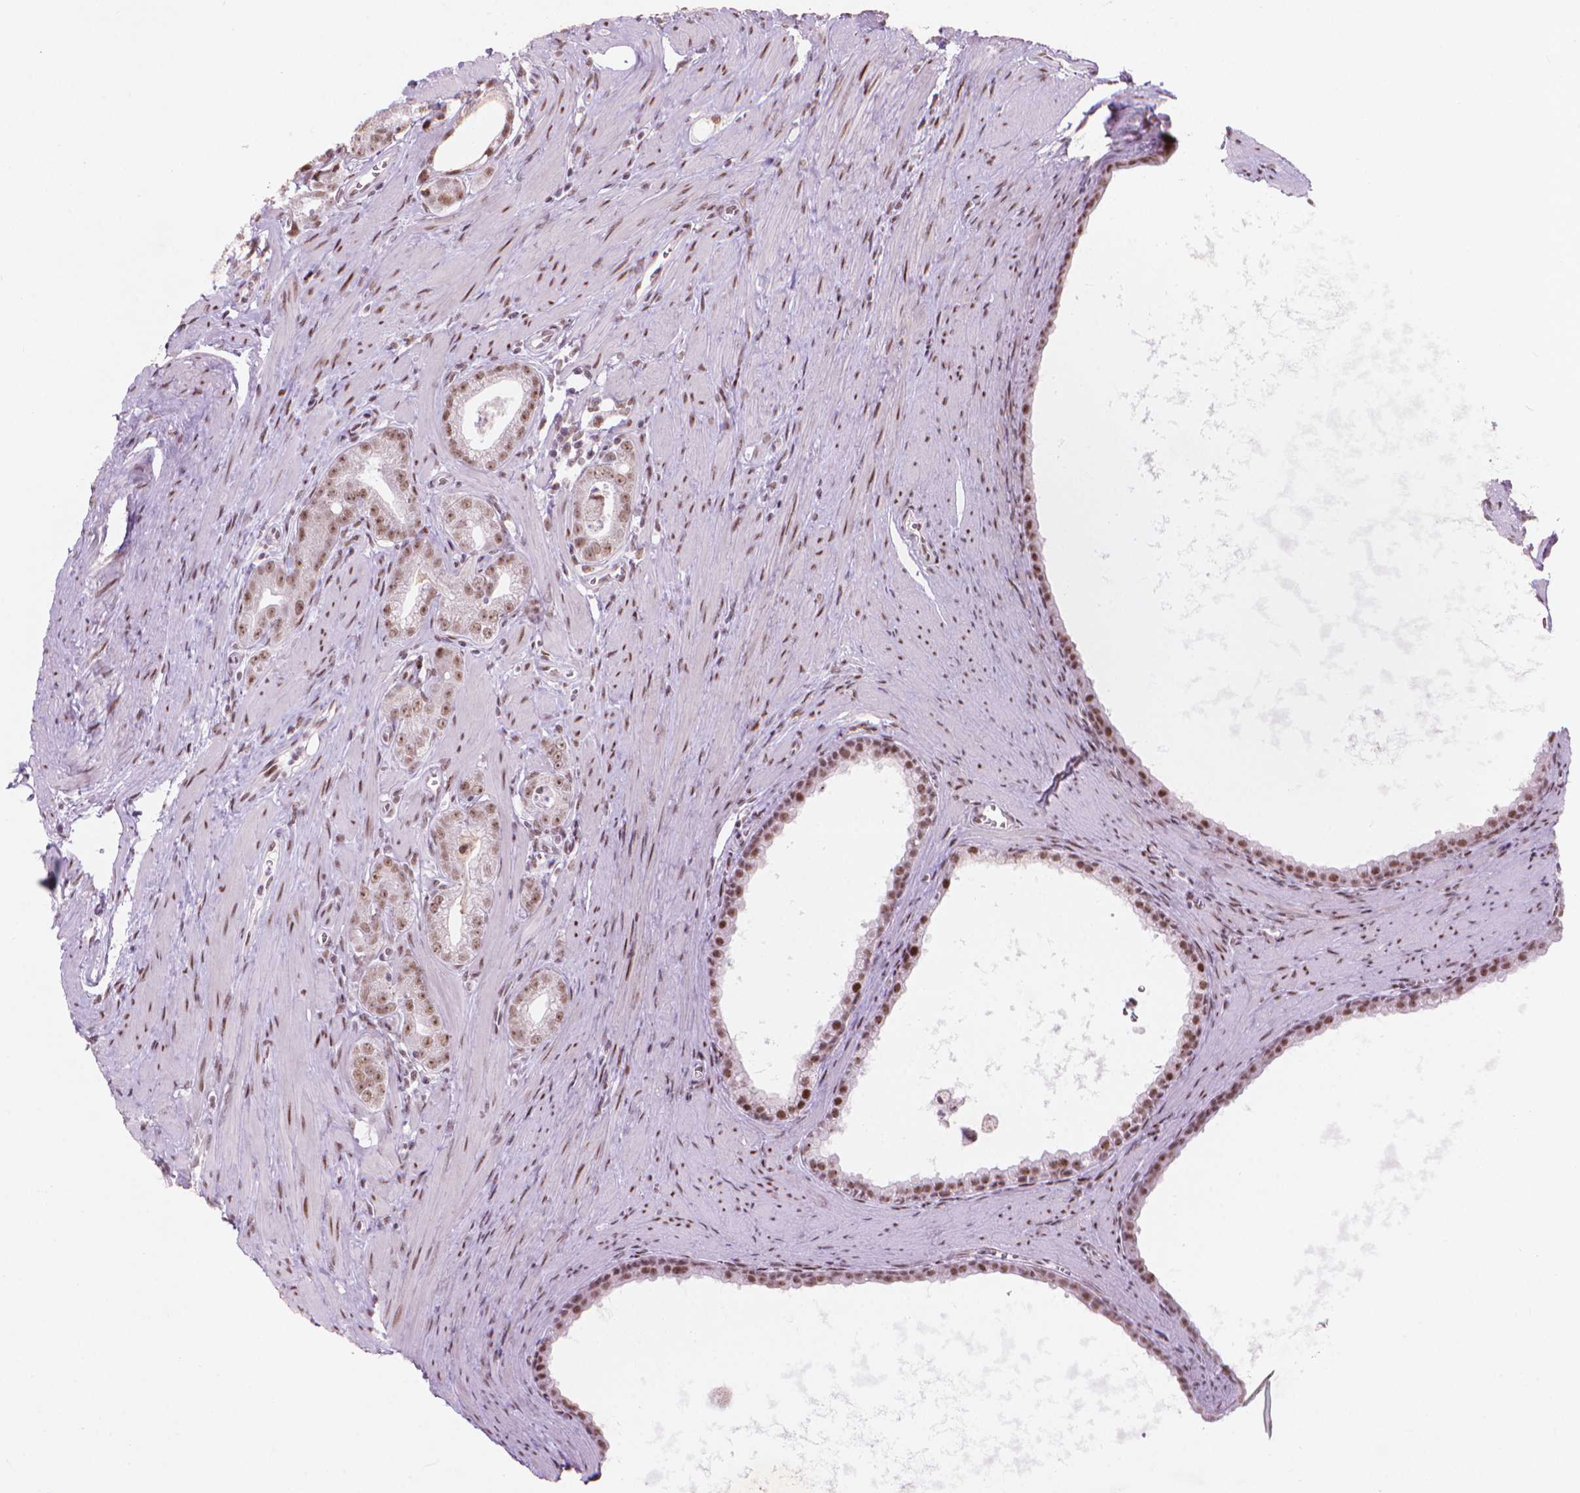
{"staining": {"intensity": "moderate", "quantity": ">75%", "location": "nuclear"}, "tissue": "prostate cancer", "cell_type": "Tumor cells", "image_type": "cancer", "snomed": [{"axis": "morphology", "description": "Adenocarcinoma, NOS"}, {"axis": "topography", "description": "Prostate"}], "caption": "Immunohistochemical staining of human adenocarcinoma (prostate) exhibits medium levels of moderate nuclear expression in approximately >75% of tumor cells.", "gene": "HES7", "patient": {"sex": "male", "age": 71}}